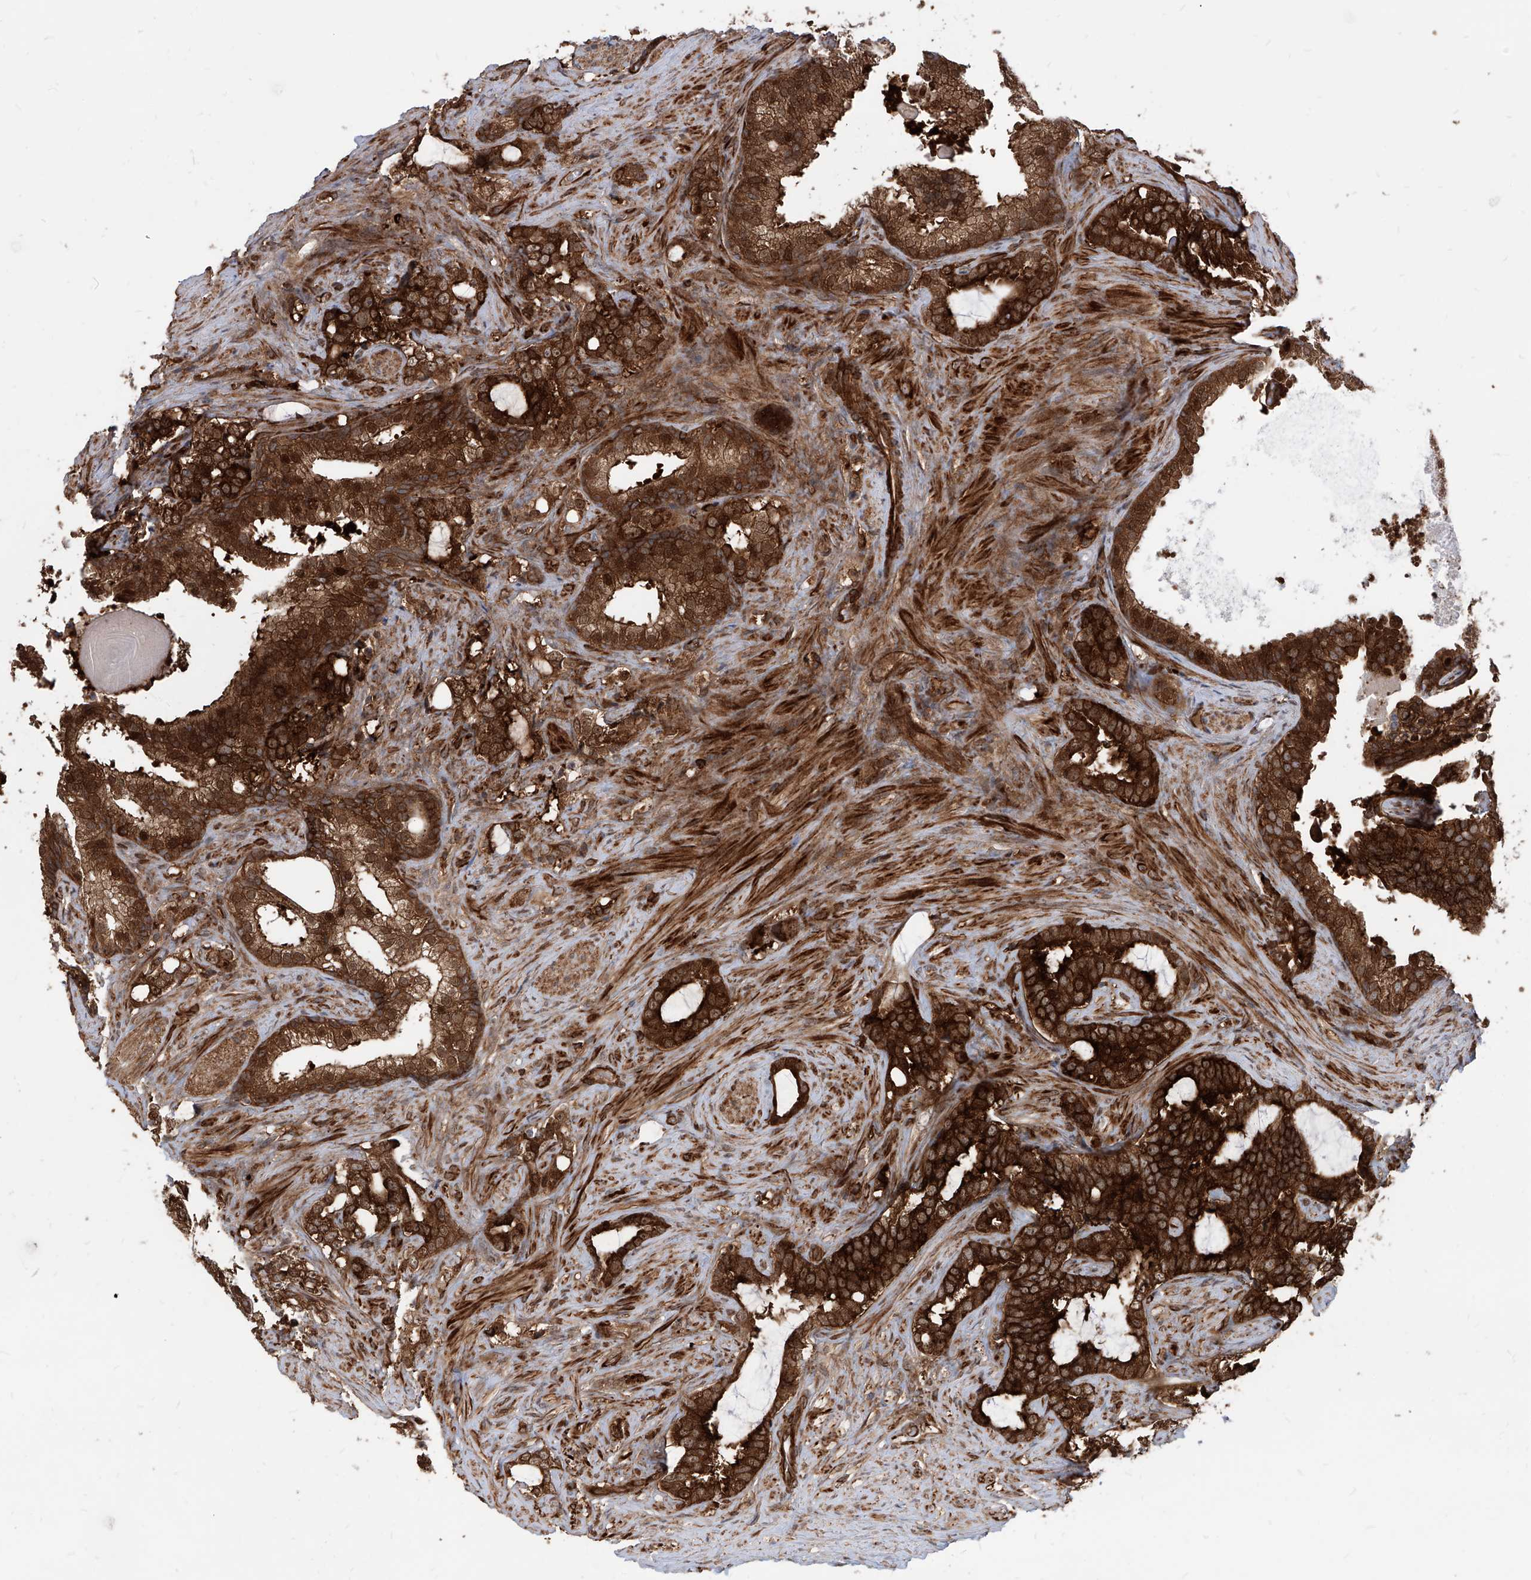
{"staining": {"intensity": "strong", "quantity": ">75%", "location": "cytoplasmic/membranous"}, "tissue": "prostate cancer", "cell_type": "Tumor cells", "image_type": "cancer", "snomed": [{"axis": "morphology", "description": "Adenocarcinoma, High grade"}, {"axis": "topography", "description": "Prostate"}], "caption": "Immunohistochemistry (IHC) of human adenocarcinoma (high-grade) (prostate) exhibits high levels of strong cytoplasmic/membranous positivity in approximately >75% of tumor cells.", "gene": "MAGED2", "patient": {"sex": "male", "age": 64}}